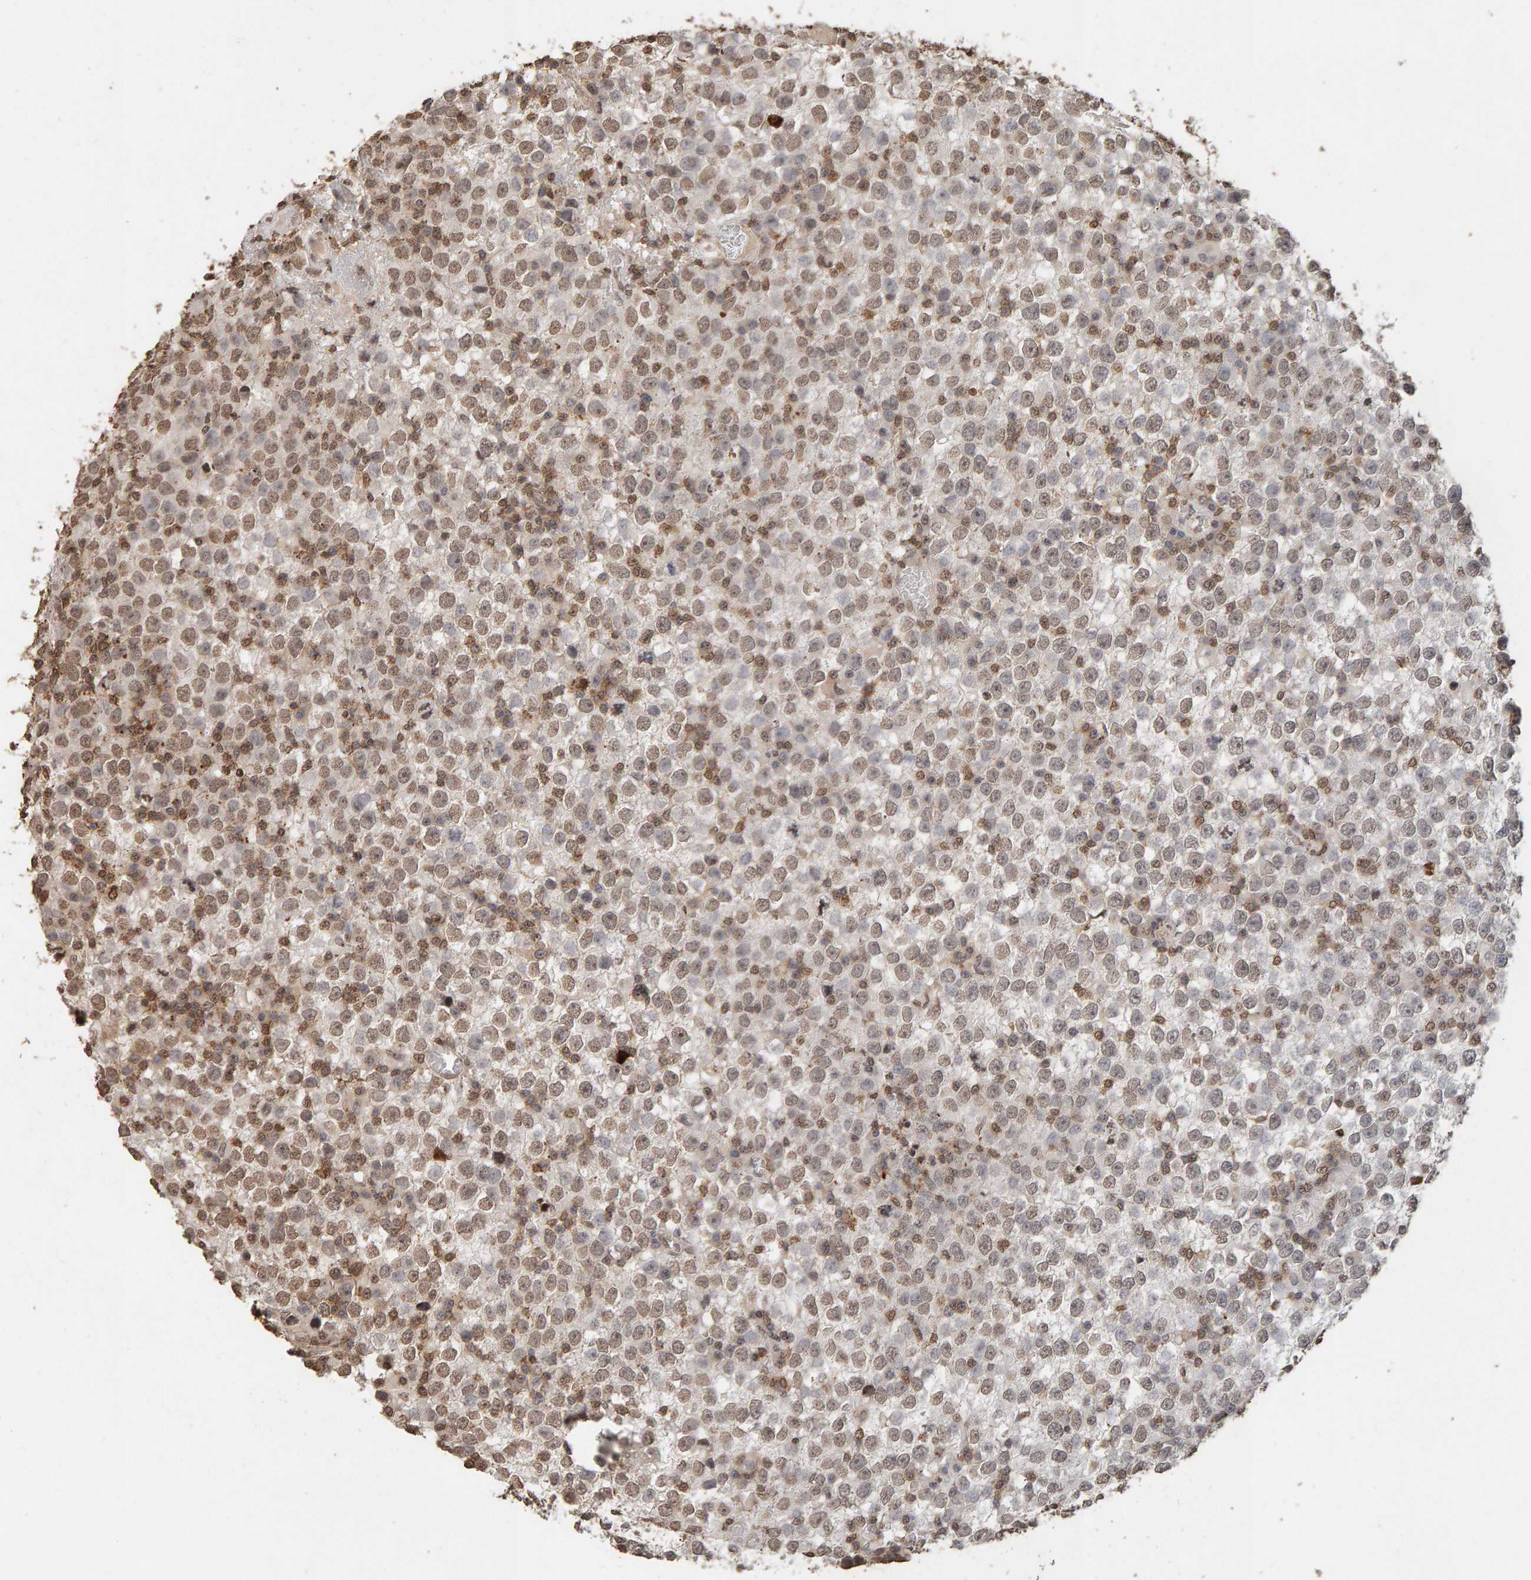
{"staining": {"intensity": "weak", "quantity": ">75%", "location": "nuclear"}, "tissue": "testis cancer", "cell_type": "Tumor cells", "image_type": "cancer", "snomed": [{"axis": "morphology", "description": "Seminoma, NOS"}, {"axis": "topography", "description": "Testis"}], "caption": "A high-resolution image shows IHC staining of seminoma (testis), which demonstrates weak nuclear staining in about >75% of tumor cells. (DAB IHC, brown staining for protein, blue staining for nuclei).", "gene": "DNAJB5", "patient": {"sex": "male", "age": 65}}